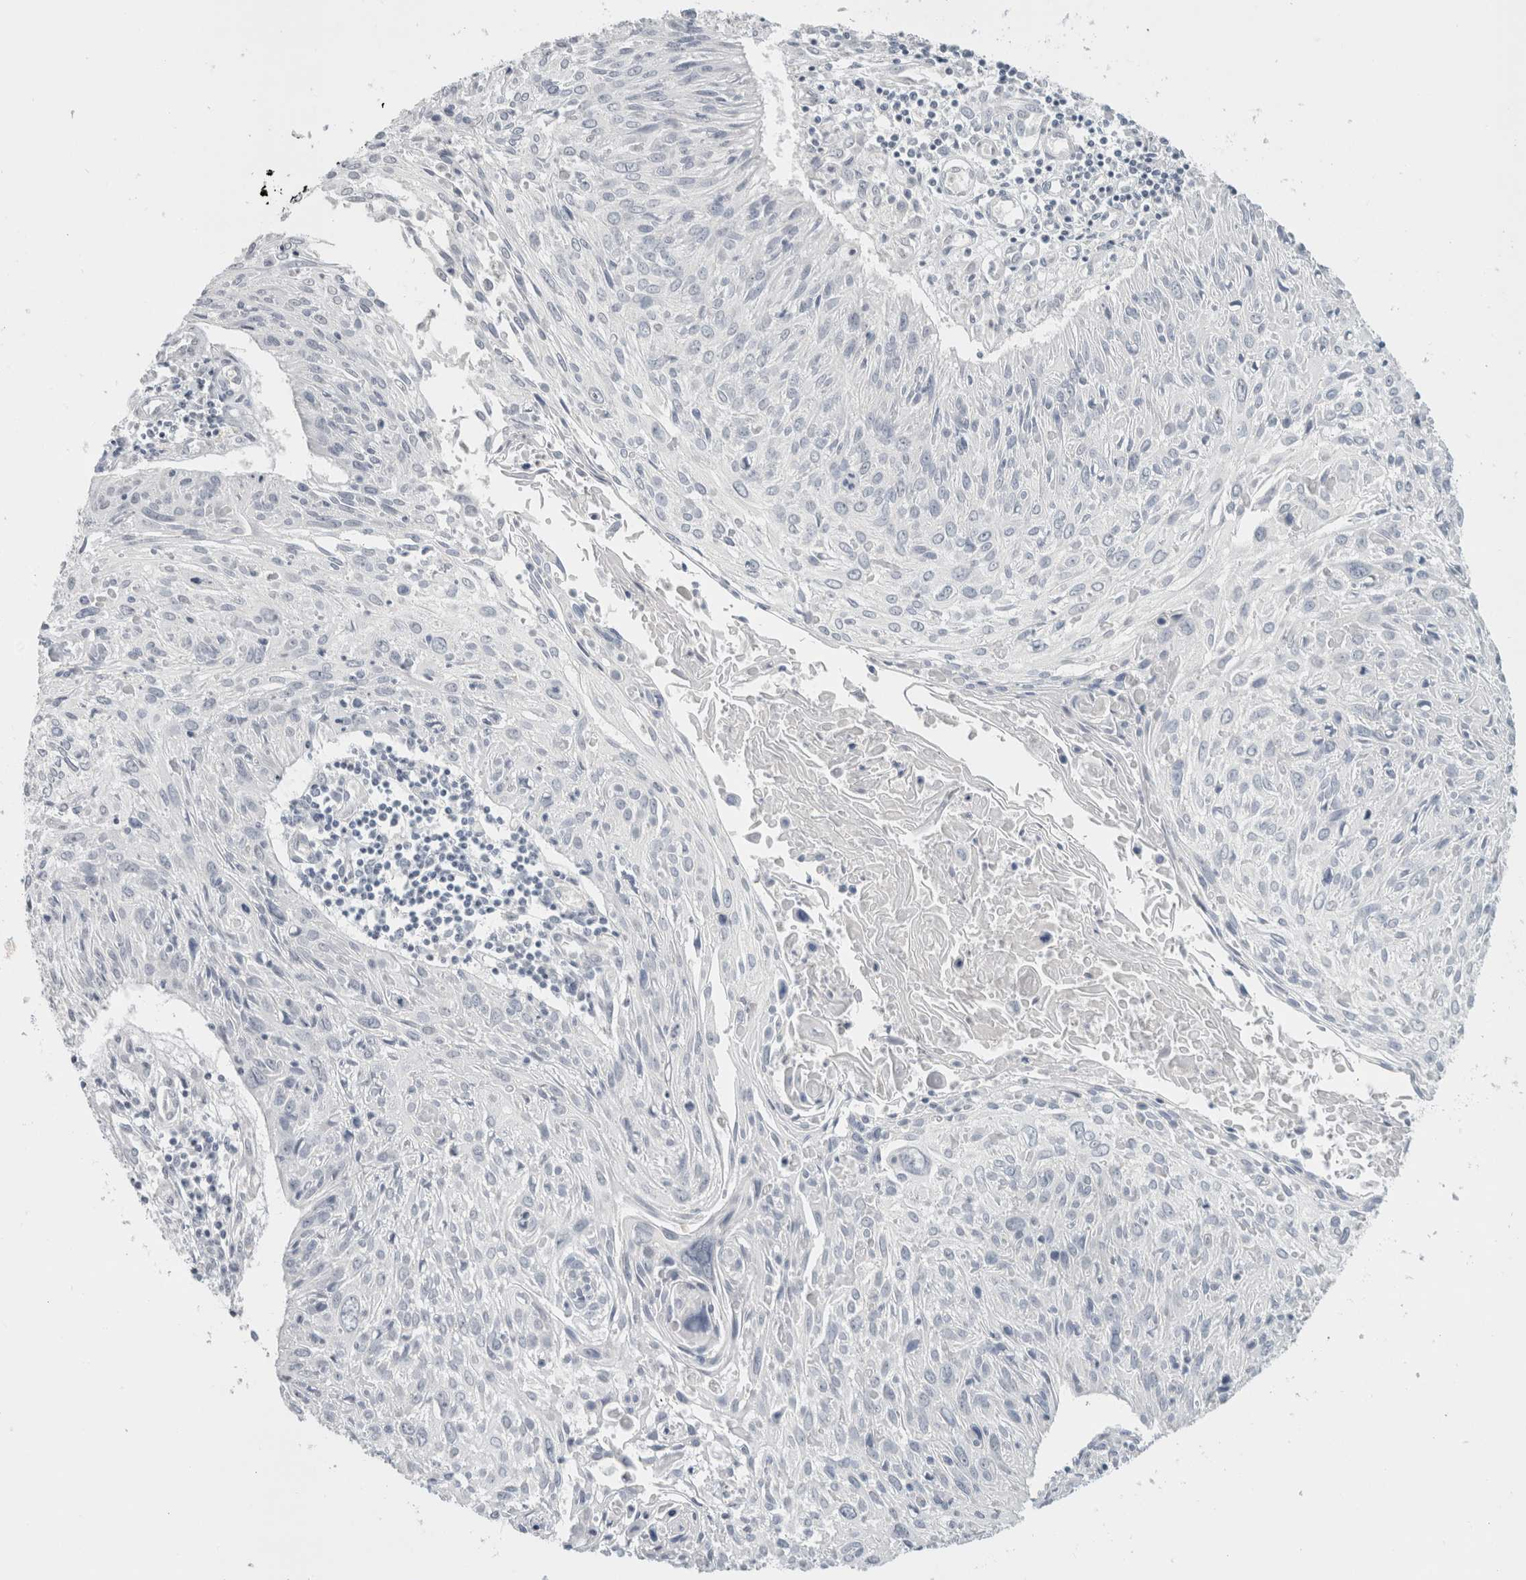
{"staining": {"intensity": "negative", "quantity": "none", "location": "none"}, "tissue": "cervical cancer", "cell_type": "Tumor cells", "image_type": "cancer", "snomed": [{"axis": "morphology", "description": "Squamous cell carcinoma, NOS"}, {"axis": "topography", "description": "Cervix"}], "caption": "Tumor cells are negative for brown protein staining in cervical squamous cell carcinoma. (DAB immunohistochemistry (IHC) with hematoxylin counter stain).", "gene": "FMR1NB", "patient": {"sex": "female", "age": 51}}